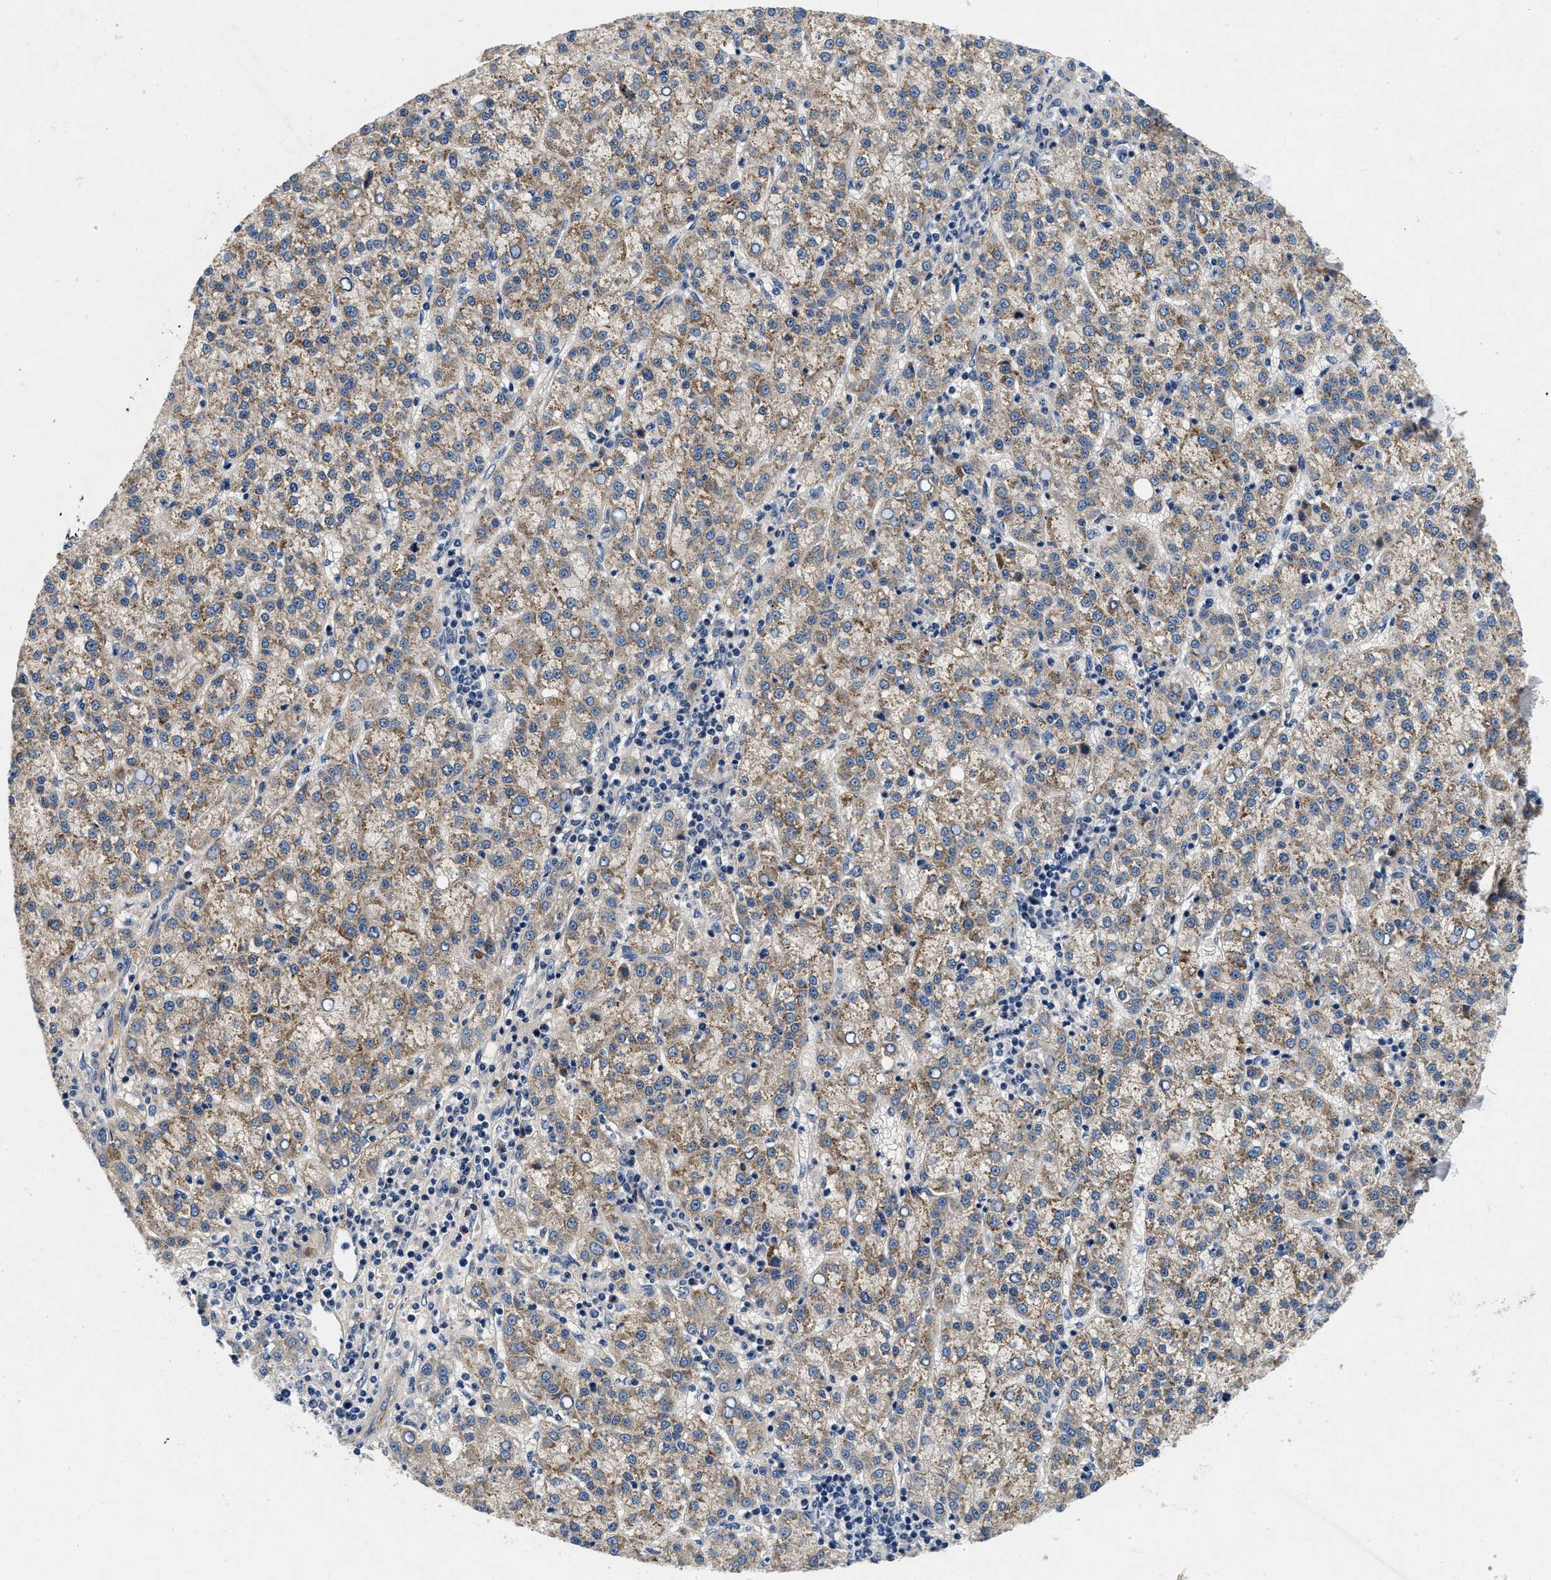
{"staining": {"intensity": "moderate", "quantity": ">75%", "location": "cytoplasmic/membranous"}, "tissue": "liver cancer", "cell_type": "Tumor cells", "image_type": "cancer", "snomed": [{"axis": "morphology", "description": "Carcinoma, Hepatocellular, NOS"}, {"axis": "topography", "description": "Liver"}], "caption": "Immunohistochemistry image of hepatocellular carcinoma (liver) stained for a protein (brown), which displays medium levels of moderate cytoplasmic/membranous positivity in approximately >75% of tumor cells.", "gene": "PDP1", "patient": {"sex": "female", "age": 58}}